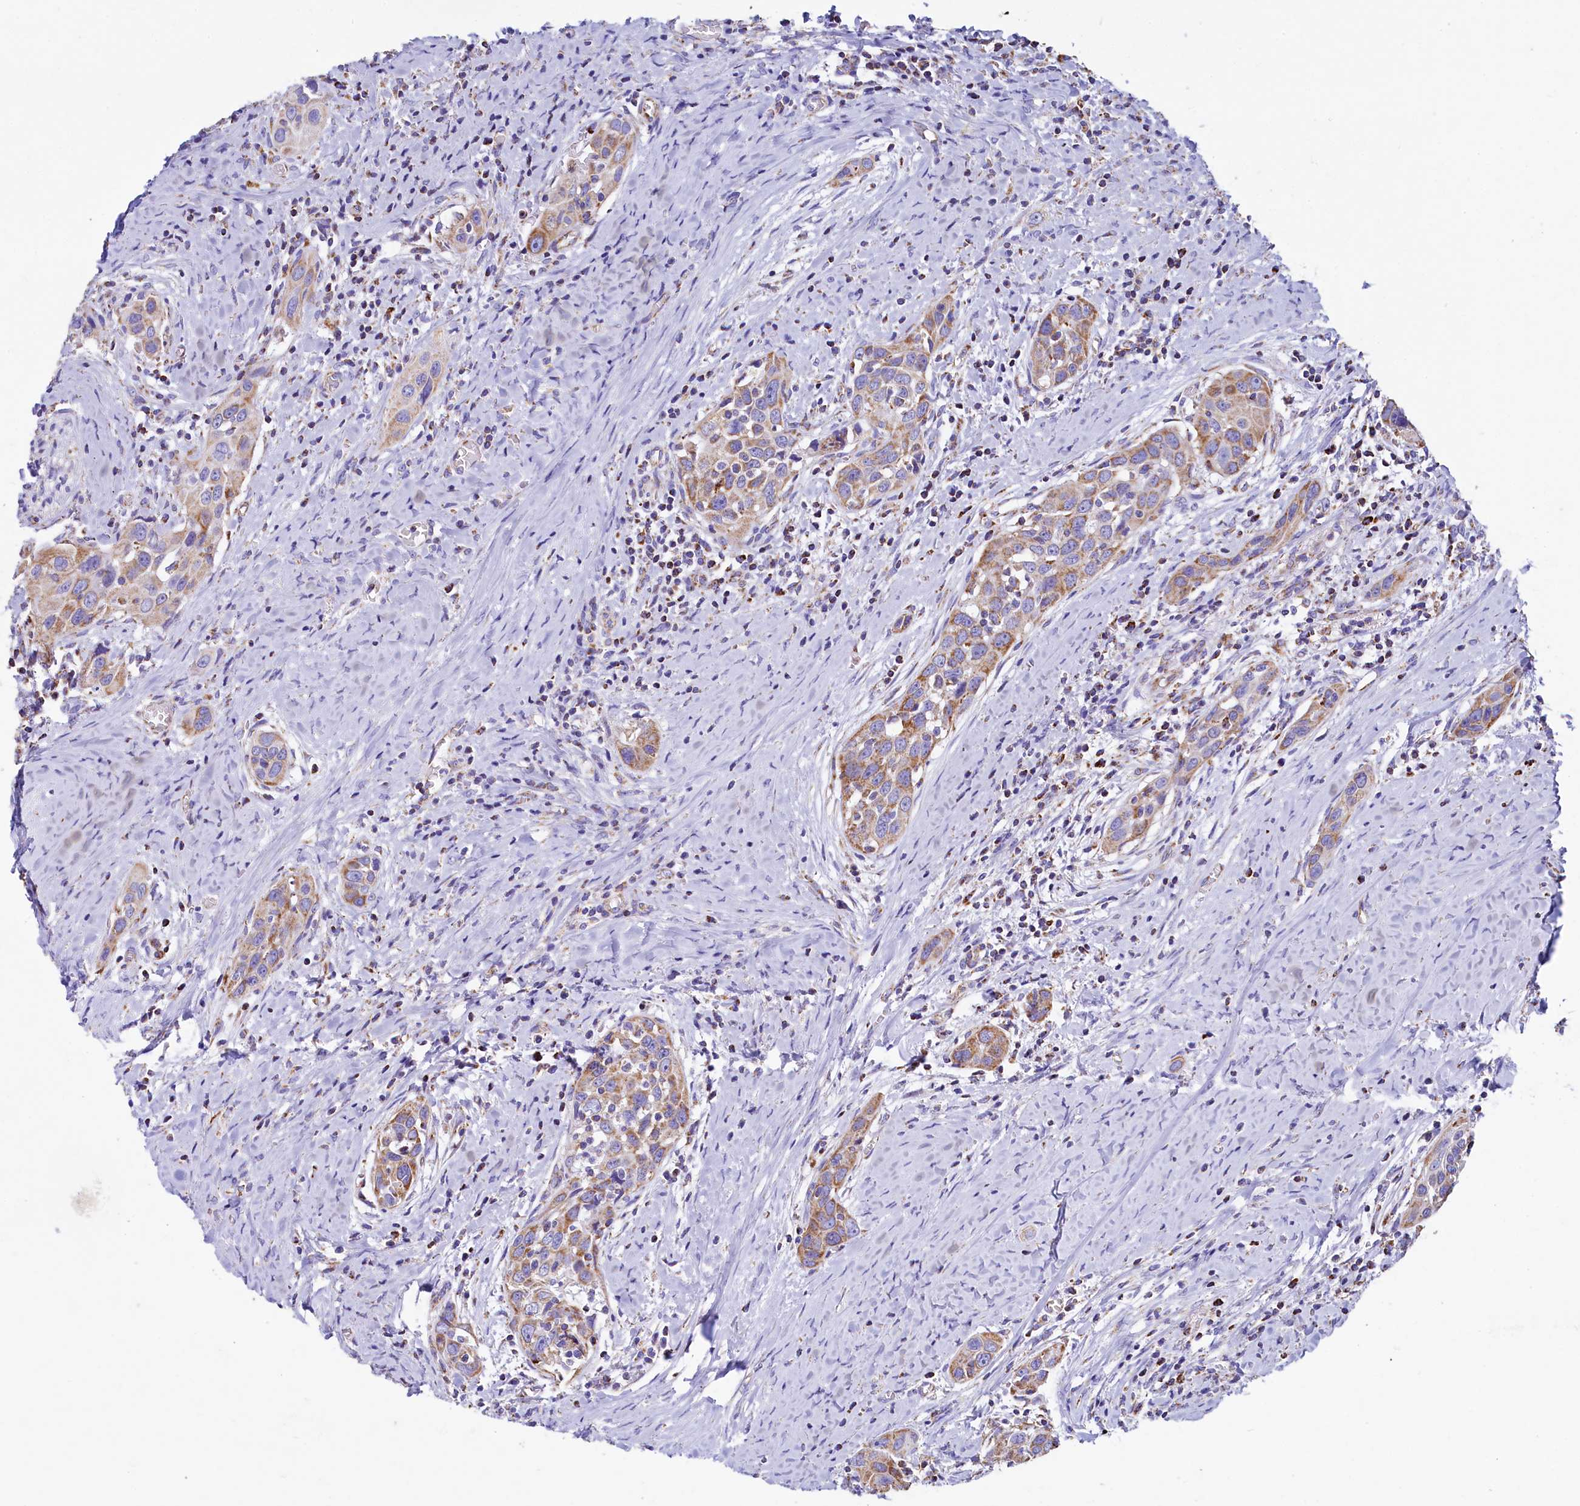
{"staining": {"intensity": "moderate", "quantity": ">75%", "location": "cytoplasmic/membranous"}, "tissue": "head and neck cancer", "cell_type": "Tumor cells", "image_type": "cancer", "snomed": [{"axis": "morphology", "description": "Squamous cell carcinoma, NOS"}, {"axis": "topography", "description": "Oral tissue"}, {"axis": "topography", "description": "Head-Neck"}], "caption": "Head and neck squamous cell carcinoma was stained to show a protein in brown. There is medium levels of moderate cytoplasmic/membranous expression in approximately >75% of tumor cells. The staining was performed using DAB, with brown indicating positive protein expression. Nuclei are stained blue with hematoxylin.", "gene": "IDH3A", "patient": {"sex": "female", "age": 50}}